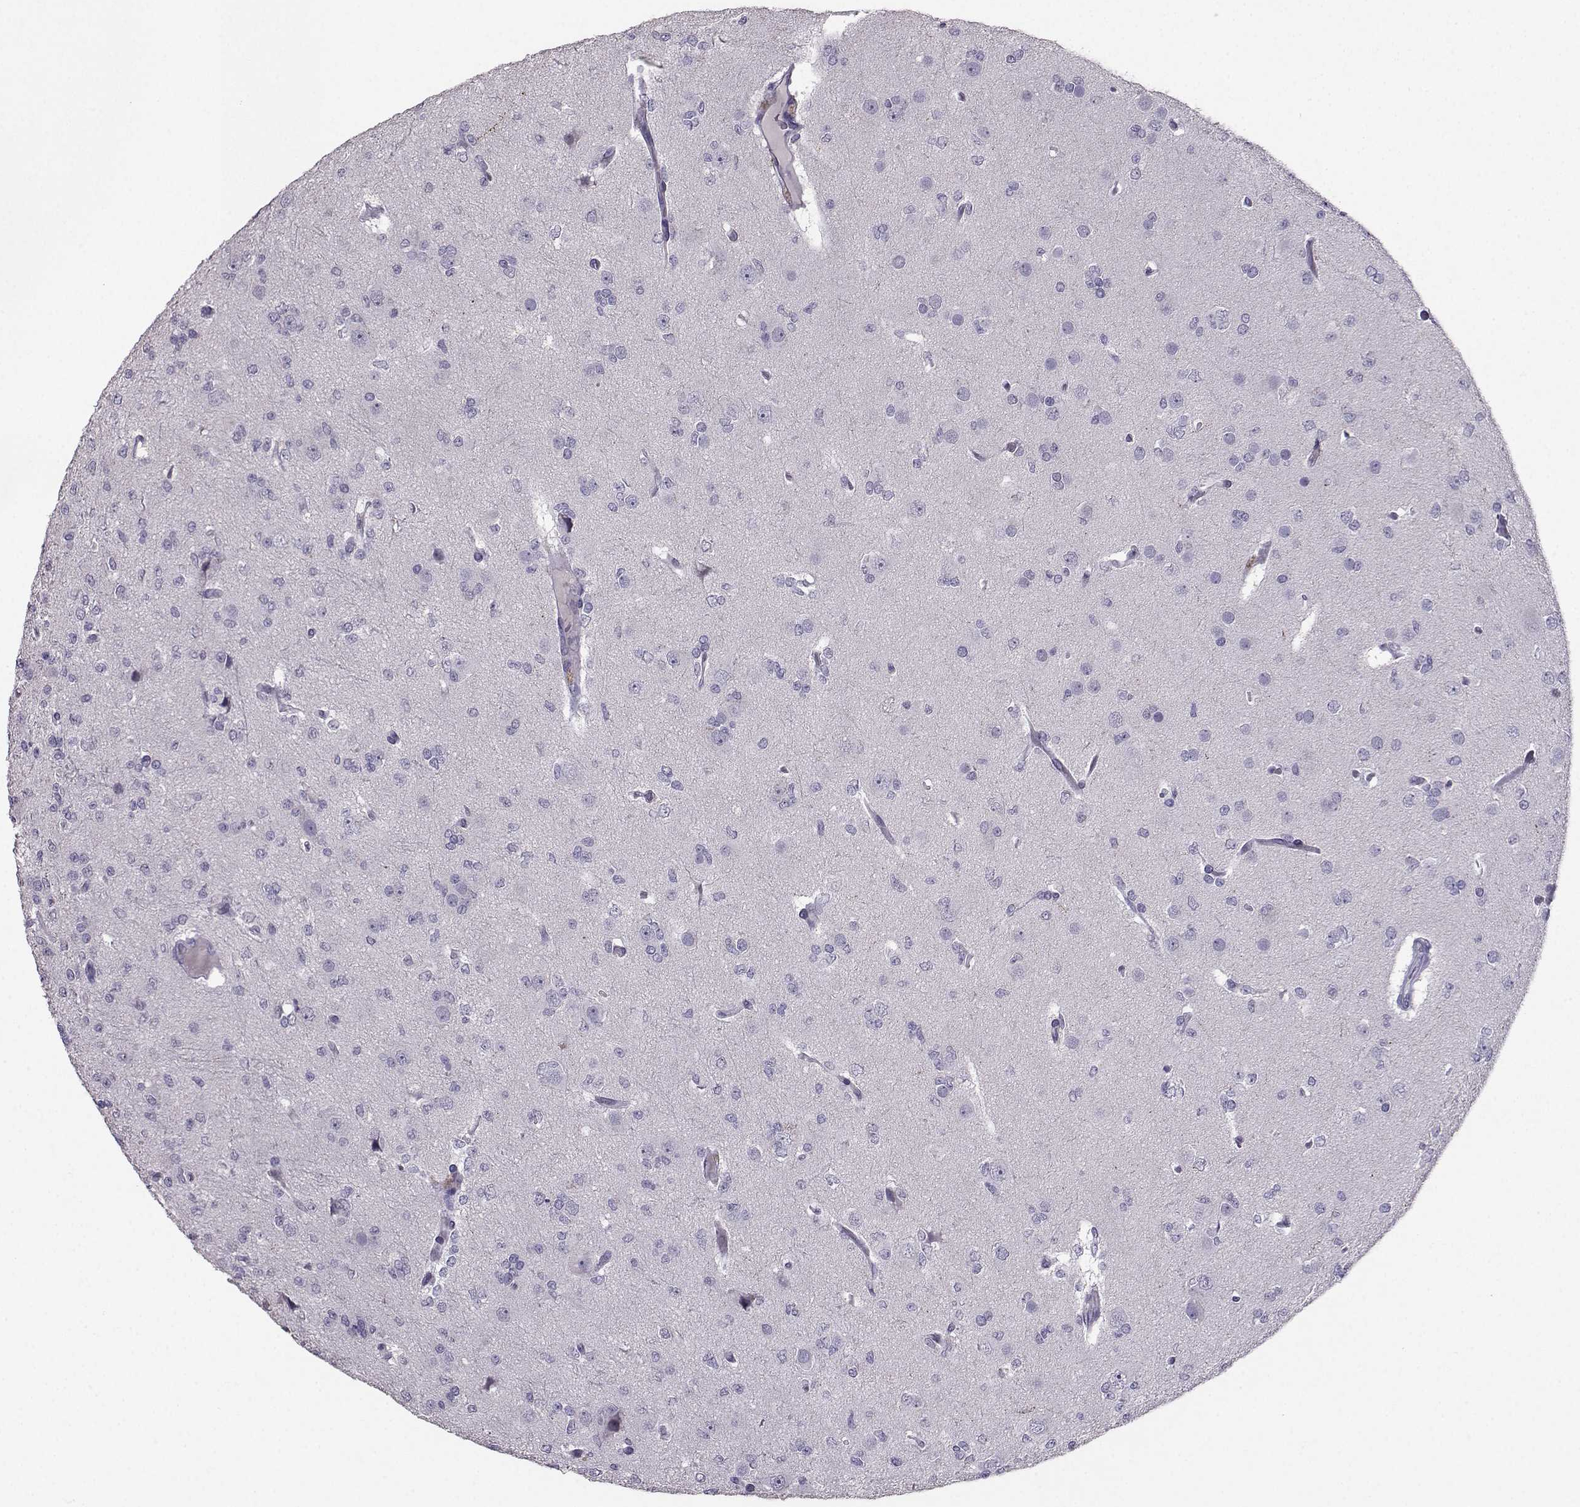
{"staining": {"intensity": "negative", "quantity": "none", "location": "none"}, "tissue": "glioma", "cell_type": "Tumor cells", "image_type": "cancer", "snomed": [{"axis": "morphology", "description": "Glioma, malignant, Low grade"}, {"axis": "topography", "description": "Brain"}], "caption": "Immunohistochemistry (IHC) histopathology image of malignant low-grade glioma stained for a protein (brown), which reveals no expression in tumor cells.", "gene": "CARTPT", "patient": {"sex": "male", "age": 27}}